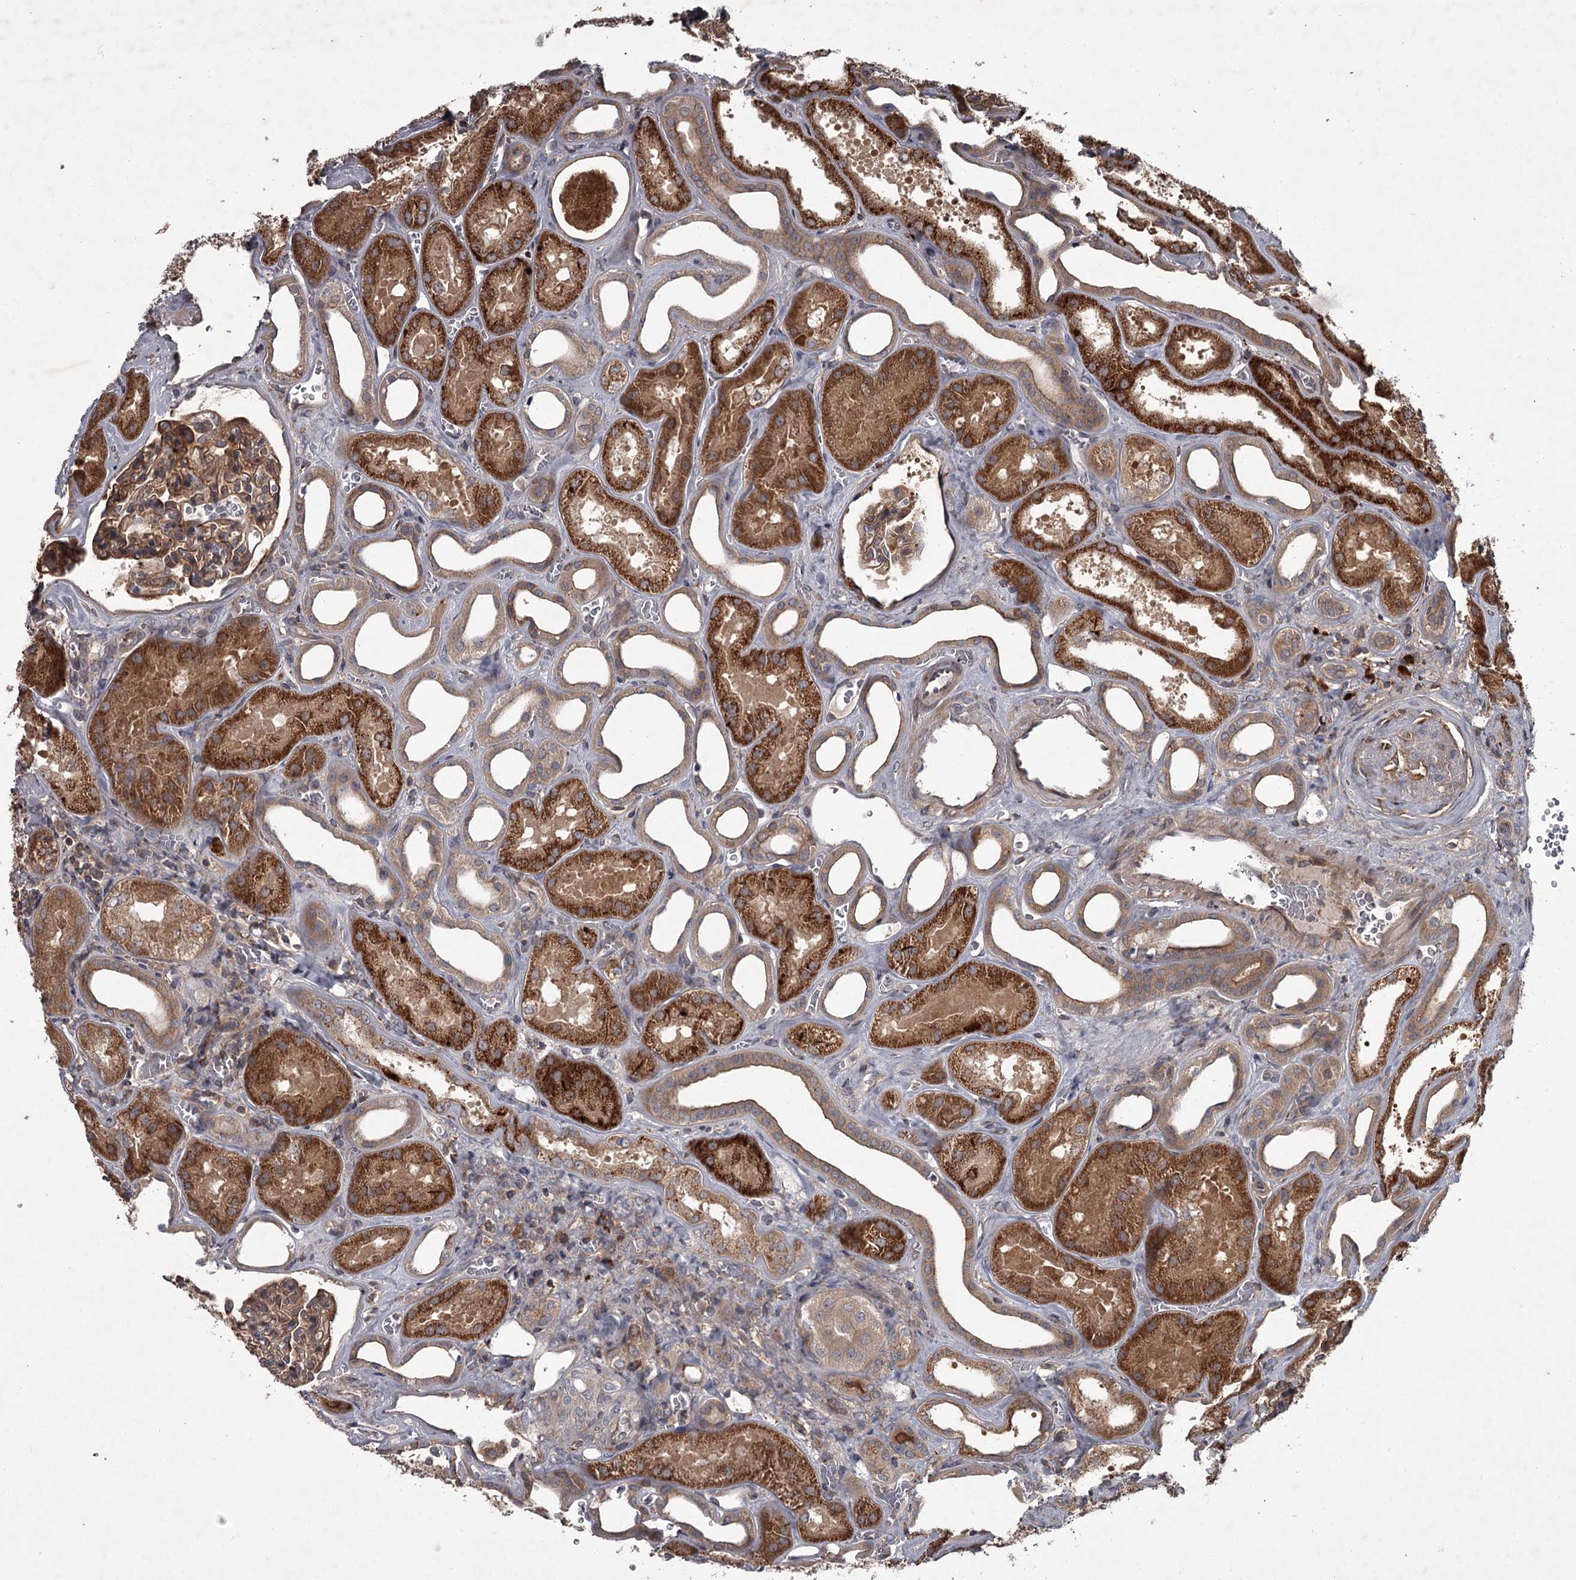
{"staining": {"intensity": "moderate", "quantity": ">75%", "location": "cytoplasmic/membranous"}, "tissue": "kidney", "cell_type": "Cells in glomeruli", "image_type": "normal", "snomed": [{"axis": "morphology", "description": "Normal tissue, NOS"}, {"axis": "morphology", "description": "Adenocarcinoma, NOS"}, {"axis": "topography", "description": "Kidney"}], "caption": "DAB (3,3'-diaminobenzidine) immunohistochemical staining of unremarkable human kidney demonstrates moderate cytoplasmic/membranous protein positivity in approximately >75% of cells in glomeruli.", "gene": "UNC93B1", "patient": {"sex": "female", "age": 68}}